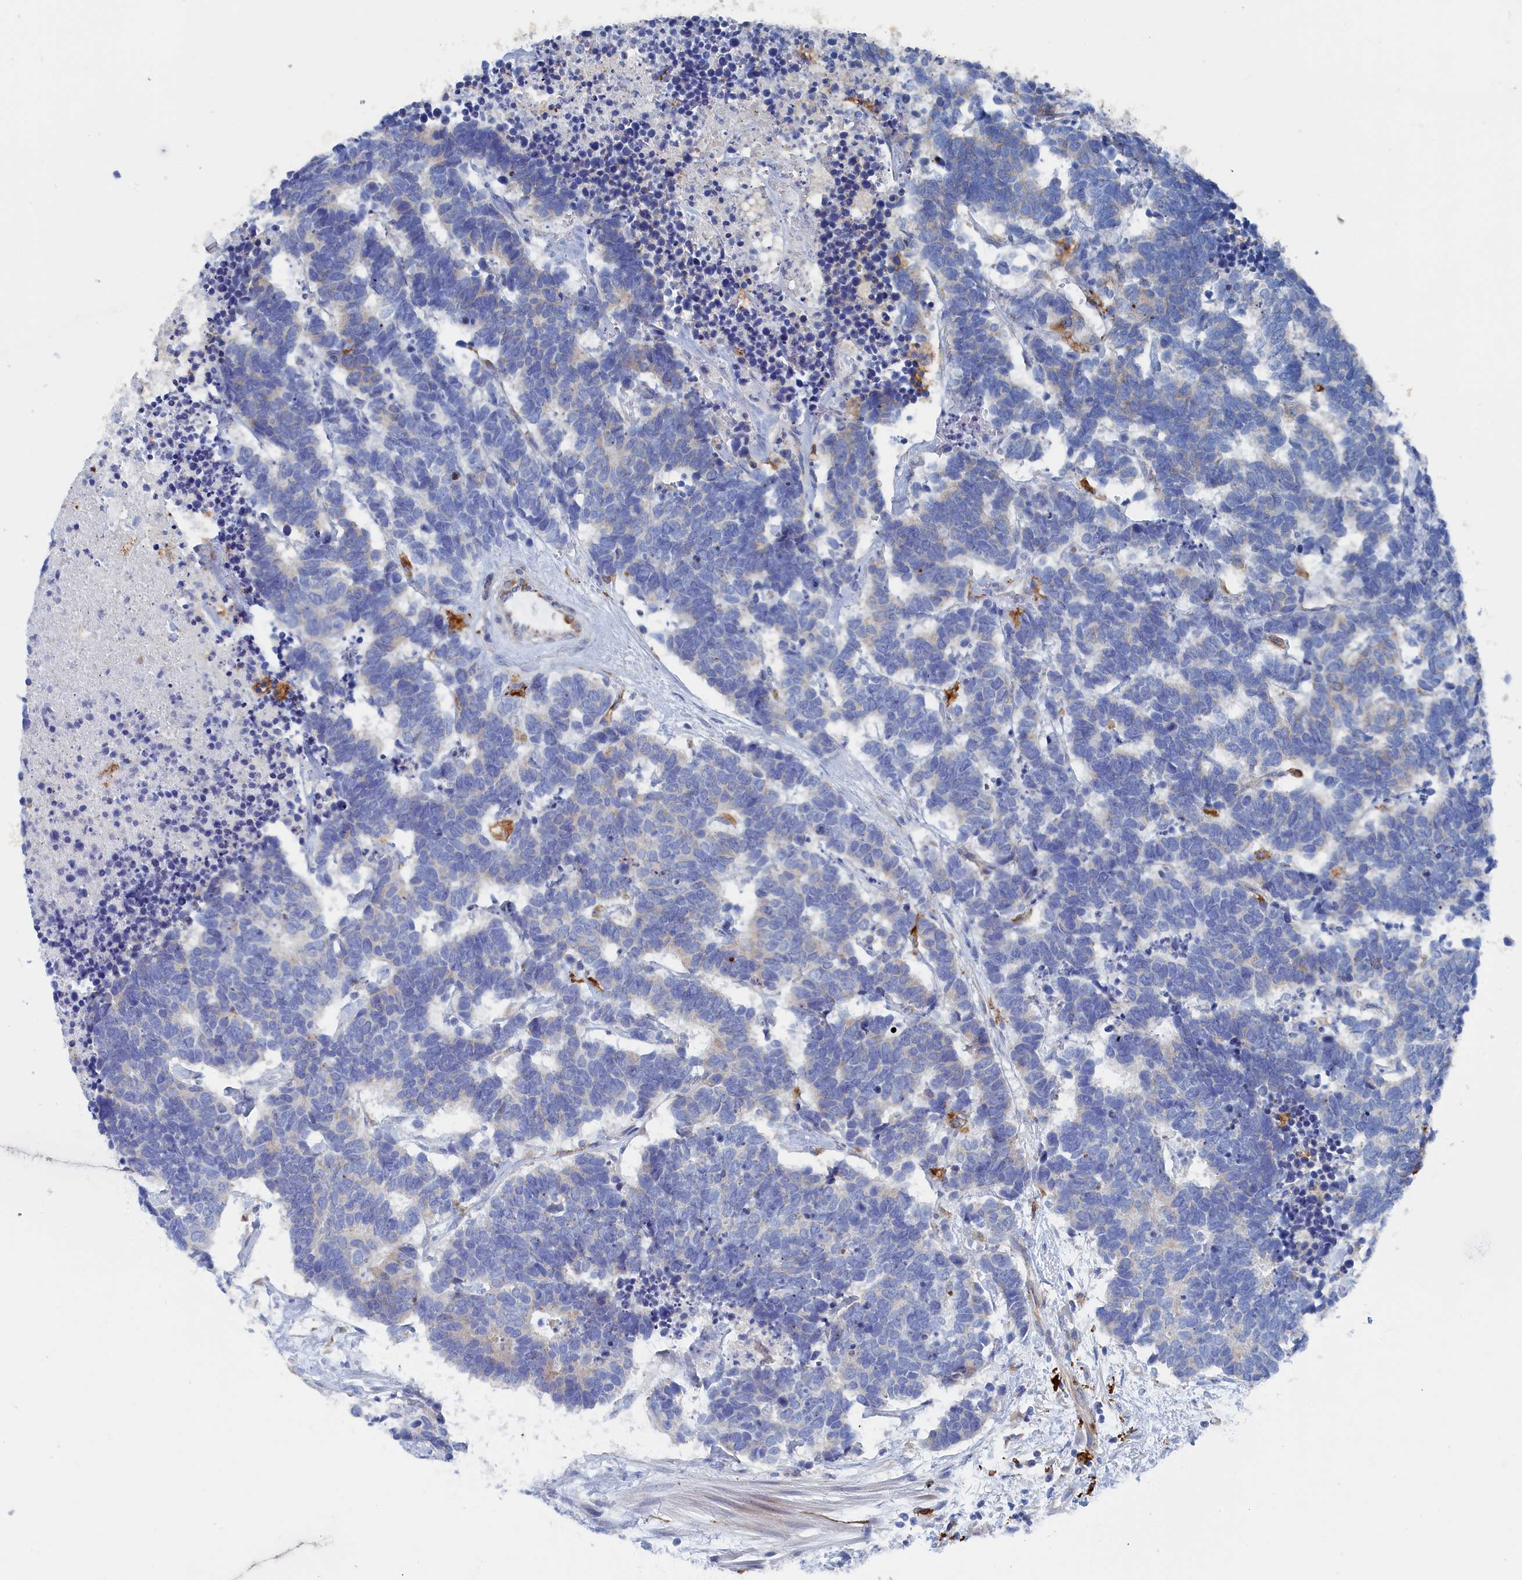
{"staining": {"intensity": "negative", "quantity": "none", "location": "none"}, "tissue": "carcinoid", "cell_type": "Tumor cells", "image_type": "cancer", "snomed": [{"axis": "morphology", "description": "Carcinoma, NOS"}, {"axis": "morphology", "description": "Carcinoid, malignant, NOS"}, {"axis": "topography", "description": "Urinary bladder"}], "caption": "High magnification brightfield microscopy of carcinoma stained with DAB (brown) and counterstained with hematoxylin (blue): tumor cells show no significant staining.", "gene": "COG7", "patient": {"sex": "male", "age": 57}}